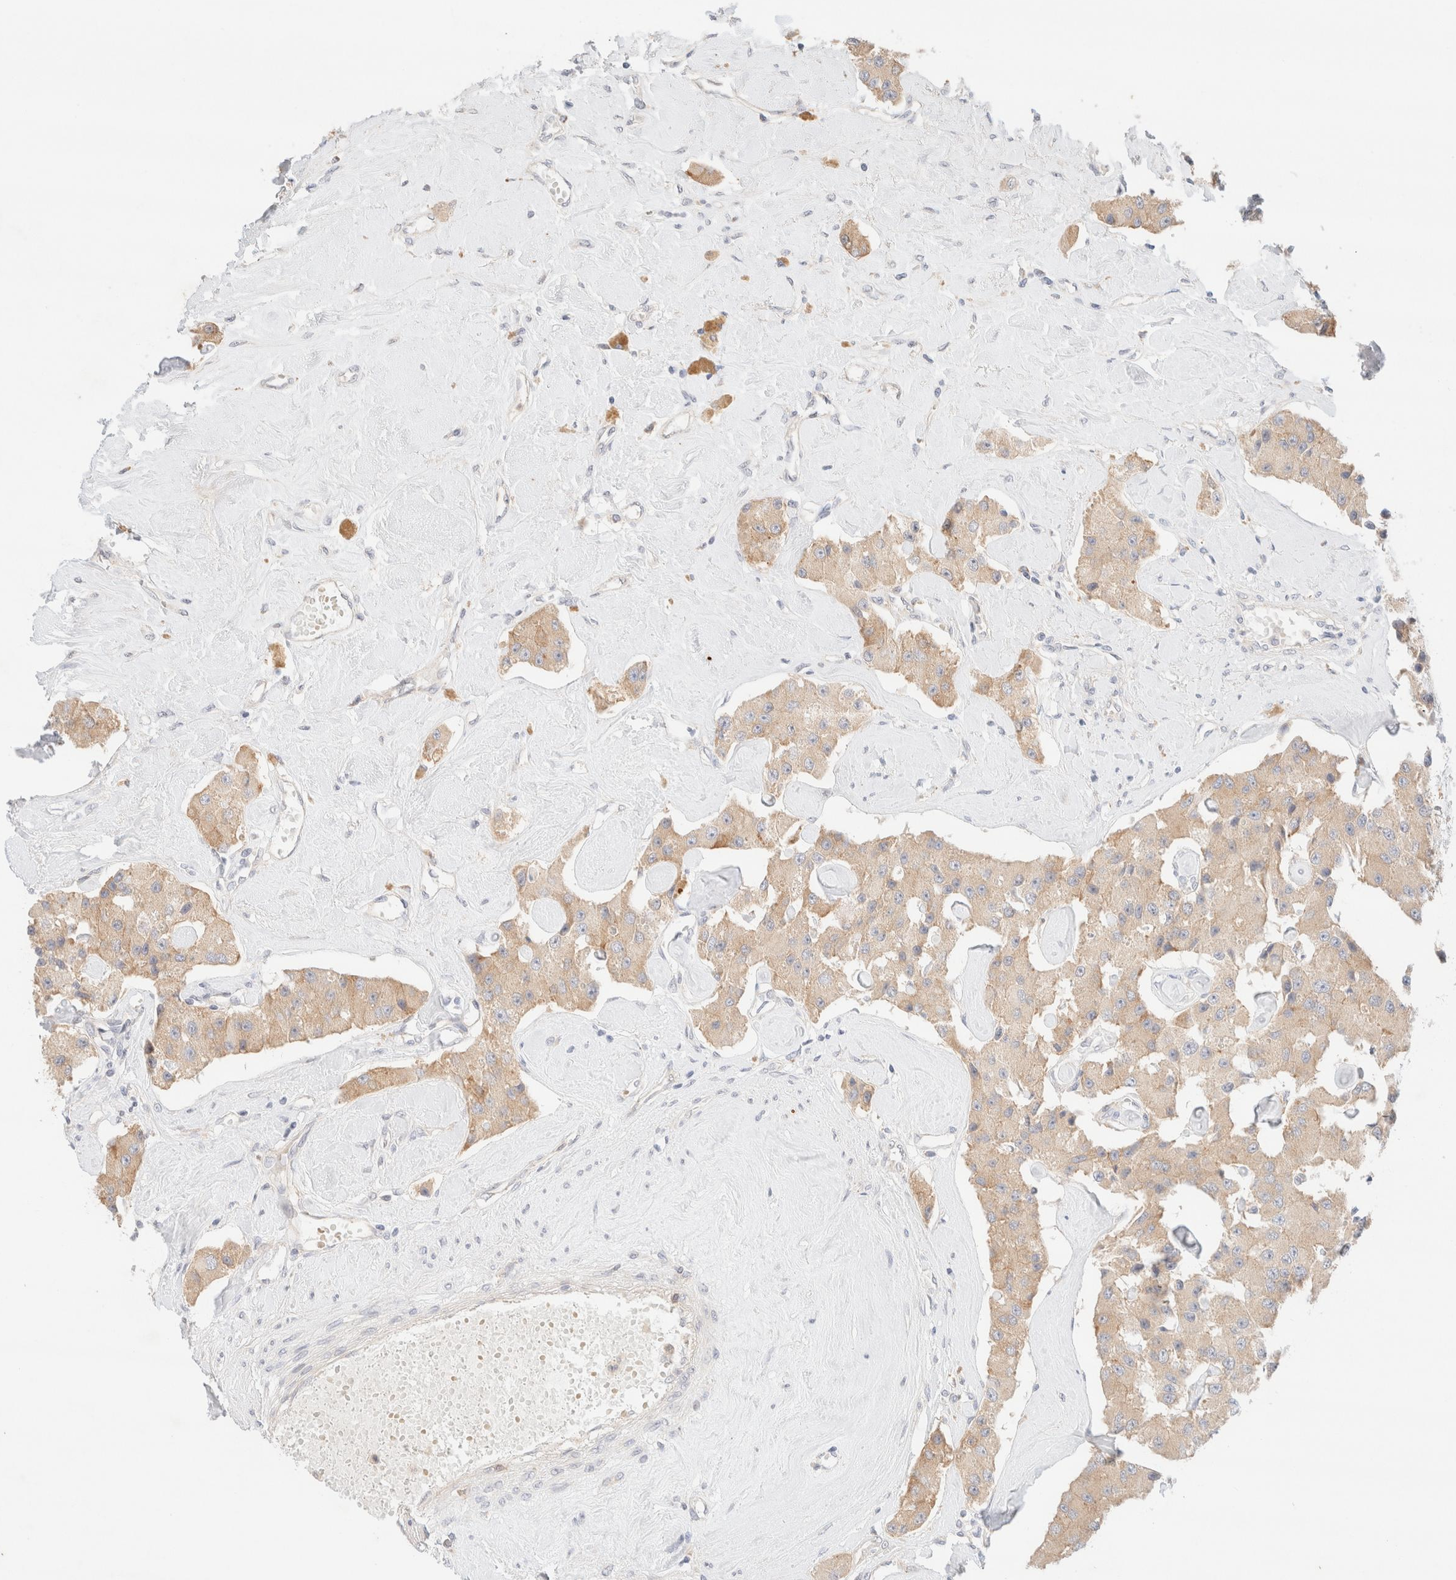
{"staining": {"intensity": "moderate", "quantity": ">75%", "location": "cytoplasmic/membranous"}, "tissue": "carcinoid", "cell_type": "Tumor cells", "image_type": "cancer", "snomed": [{"axis": "morphology", "description": "Carcinoid, malignant, NOS"}, {"axis": "topography", "description": "Pancreas"}], "caption": "A brown stain shows moderate cytoplasmic/membranous expression of a protein in human carcinoid (malignant) tumor cells.", "gene": "SGSM2", "patient": {"sex": "male", "age": 41}}